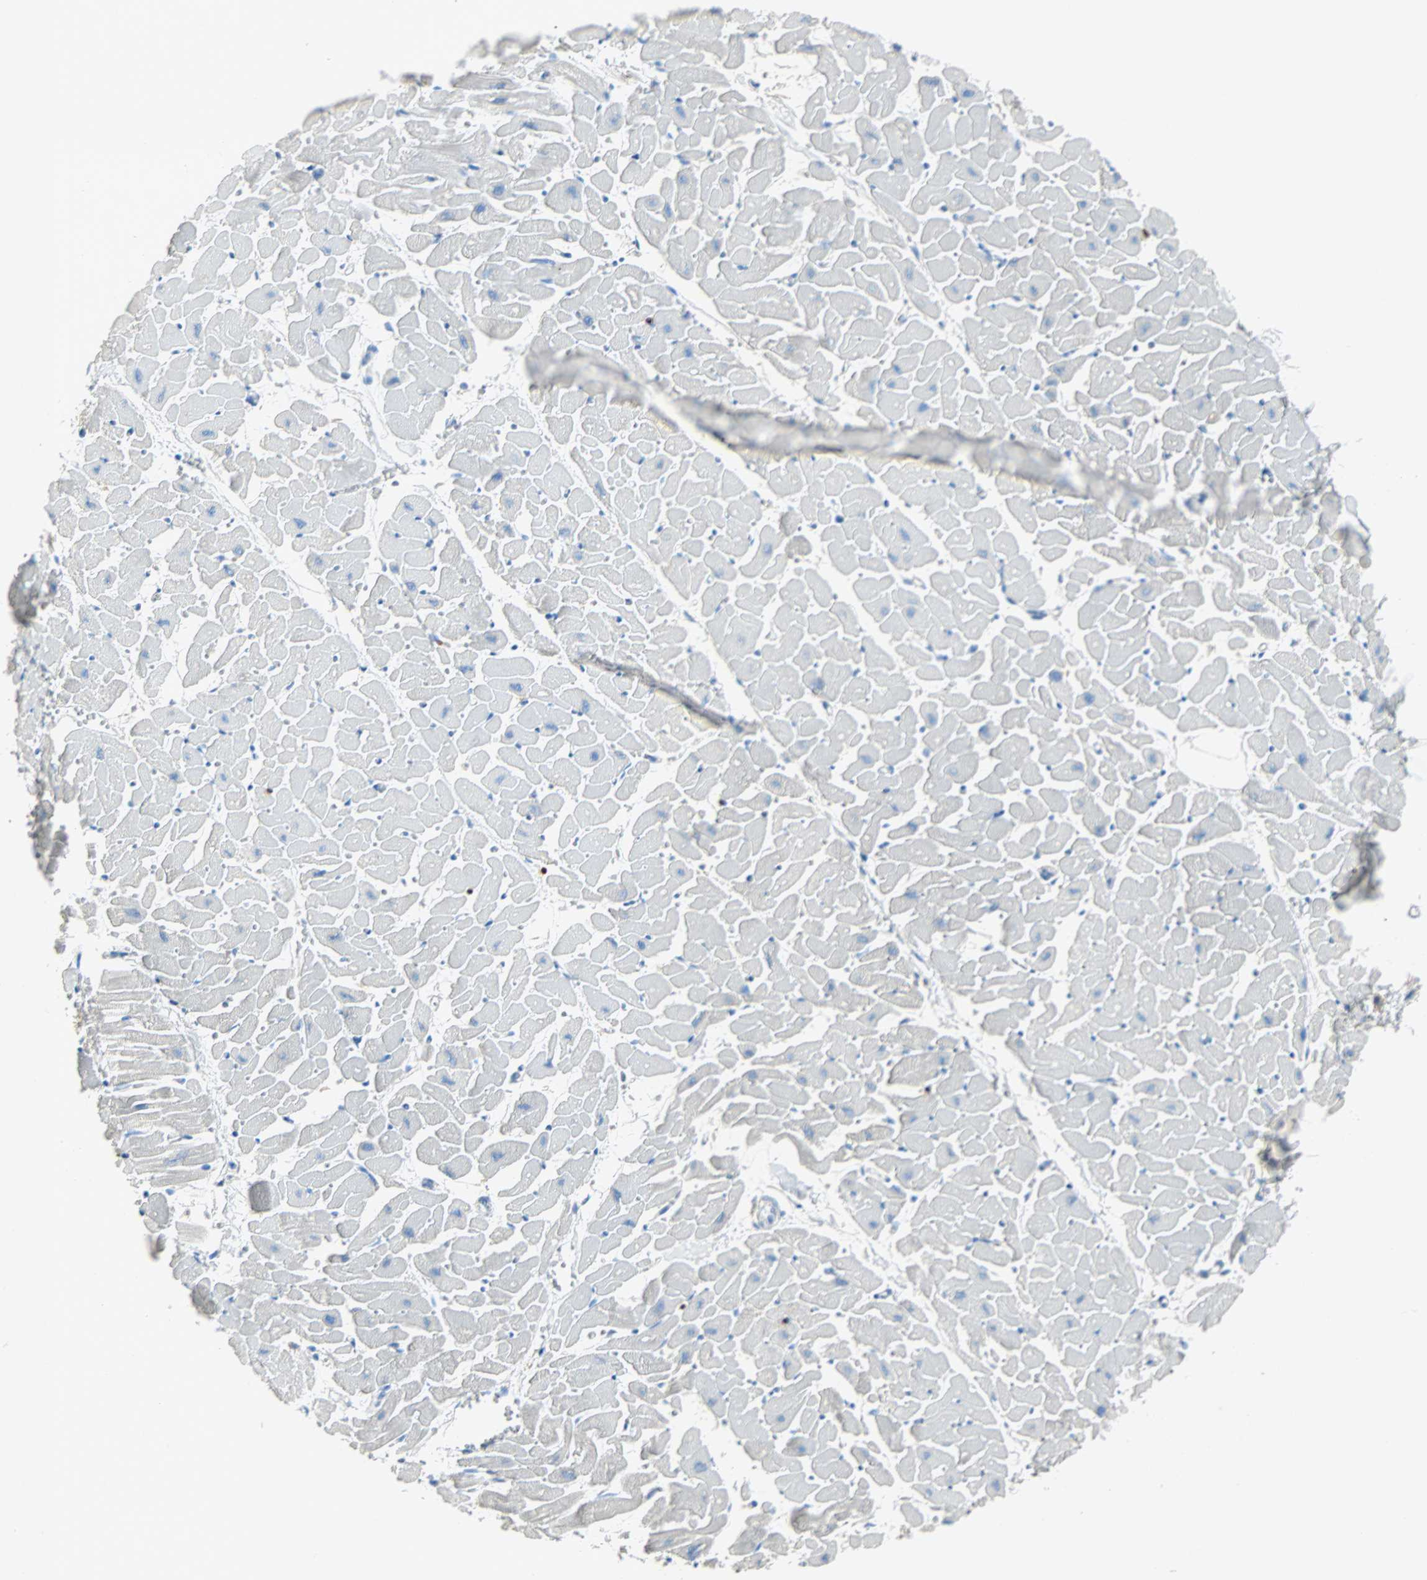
{"staining": {"intensity": "negative", "quantity": "none", "location": "none"}, "tissue": "heart muscle", "cell_type": "Cardiomyocytes", "image_type": "normal", "snomed": [{"axis": "morphology", "description": "Normal tissue, NOS"}, {"axis": "topography", "description": "Heart"}], "caption": "DAB immunohistochemical staining of unremarkable heart muscle demonstrates no significant staining in cardiomyocytes.", "gene": "CLEC4A", "patient": {"sex": "female", "age": 19}}